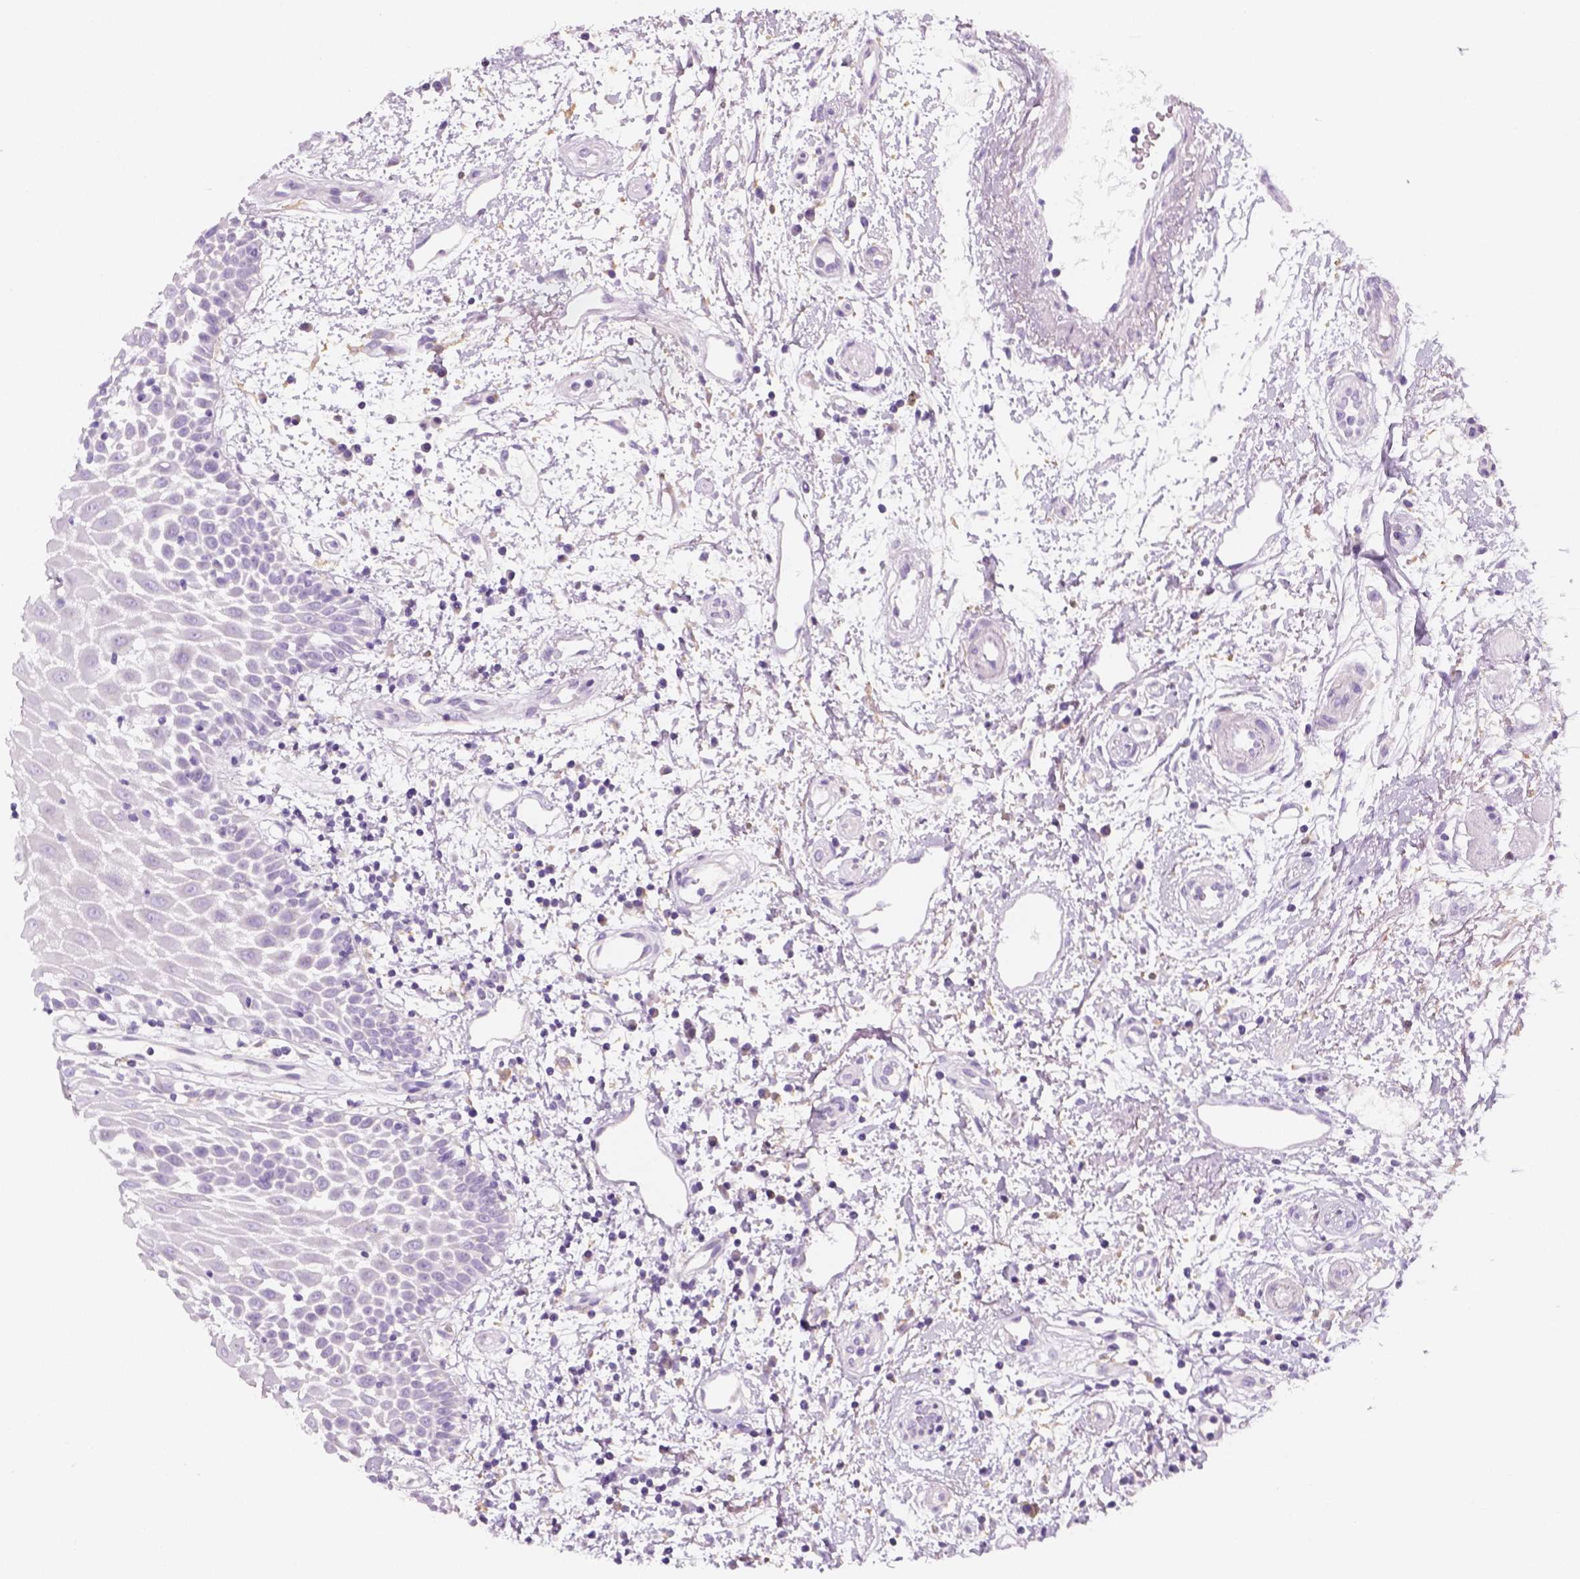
{"staining": {"intensity": "negative", "quantity": "none", "location": "none"}, "tissue": "oral mucosa", "cell_type": "Squamous epithelial cells", "image_type": "normal", "snomed": [{"axis": "morphology", "description": "Normal tissue, NOS"}, {"axis": "morphology", "description": "Squamous cell carcinoma, NOS"}, {"axis": "topography", "description": "Oral tissue"}, {"axis": "topography", "description": "Head-Neck"}], "caption": "Immunohistochemistry (IHC) image of normal oral mucosa: human oral mucosa stained with DAB (3,3'-diaminobenzidine) demonstrates no significant protein staining in squamous epithelial cells.", "gene": "AWAT2", "patient": {"sex": "female", "age": 75}}